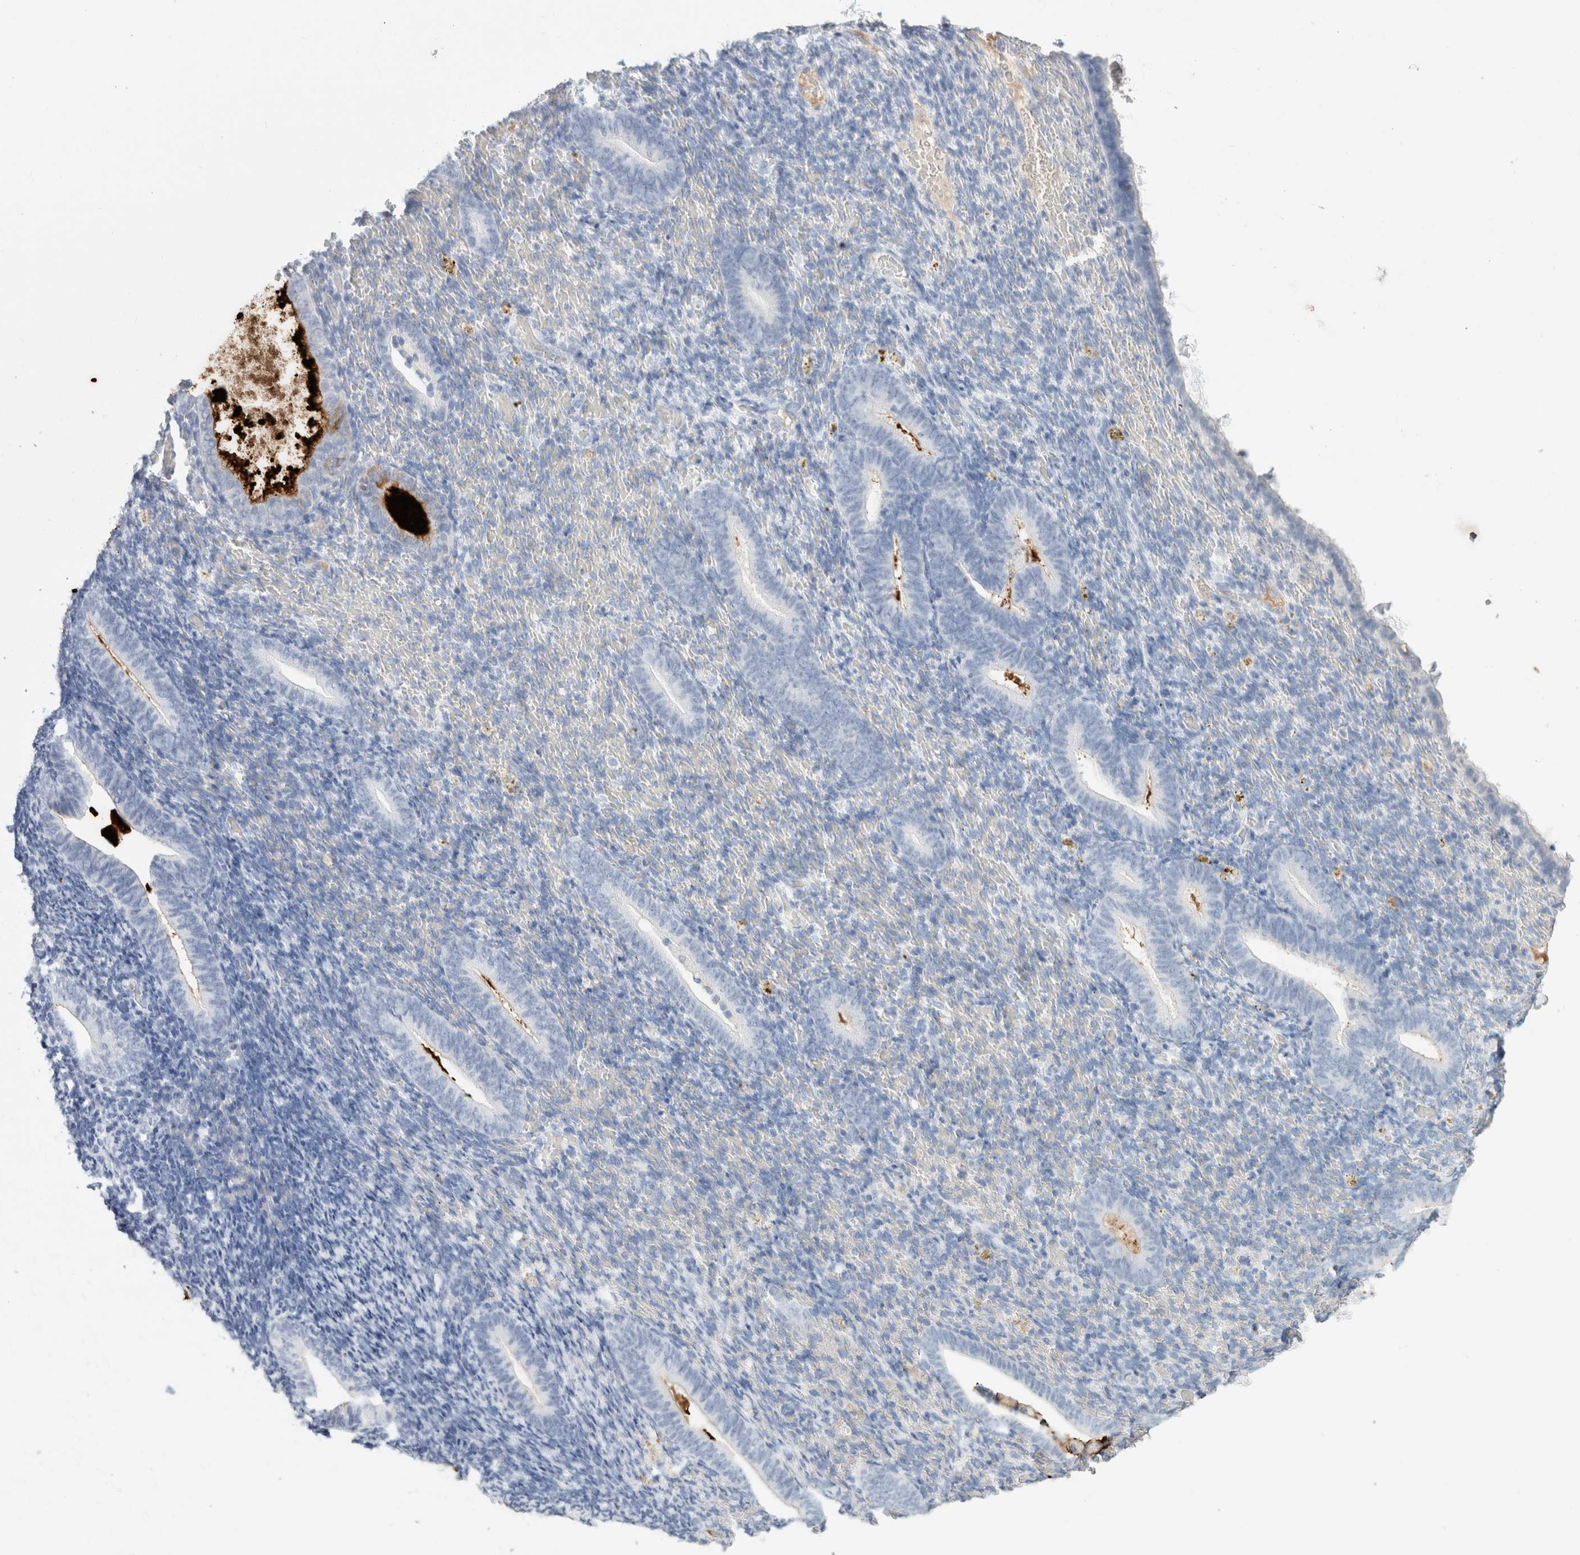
{"staining": {"intensity": "negative", "quantity": "none", "location": "none"}, "tissue": "endometrium", "cell_type": "Cells in endometrial stroma", "image_type": "normal", "snomed": [{"axis": "morphology", "description": "Normal tissue, NOS"}, {"axis": "topography", "description": "Endometrium"}], "caption": "Immunohistochemistry (IHC) of normal endometrium reveals no expression in cells in endometrial stroma.", "gene": "IL6", "patient": {"sex": "female", "age": 51}}